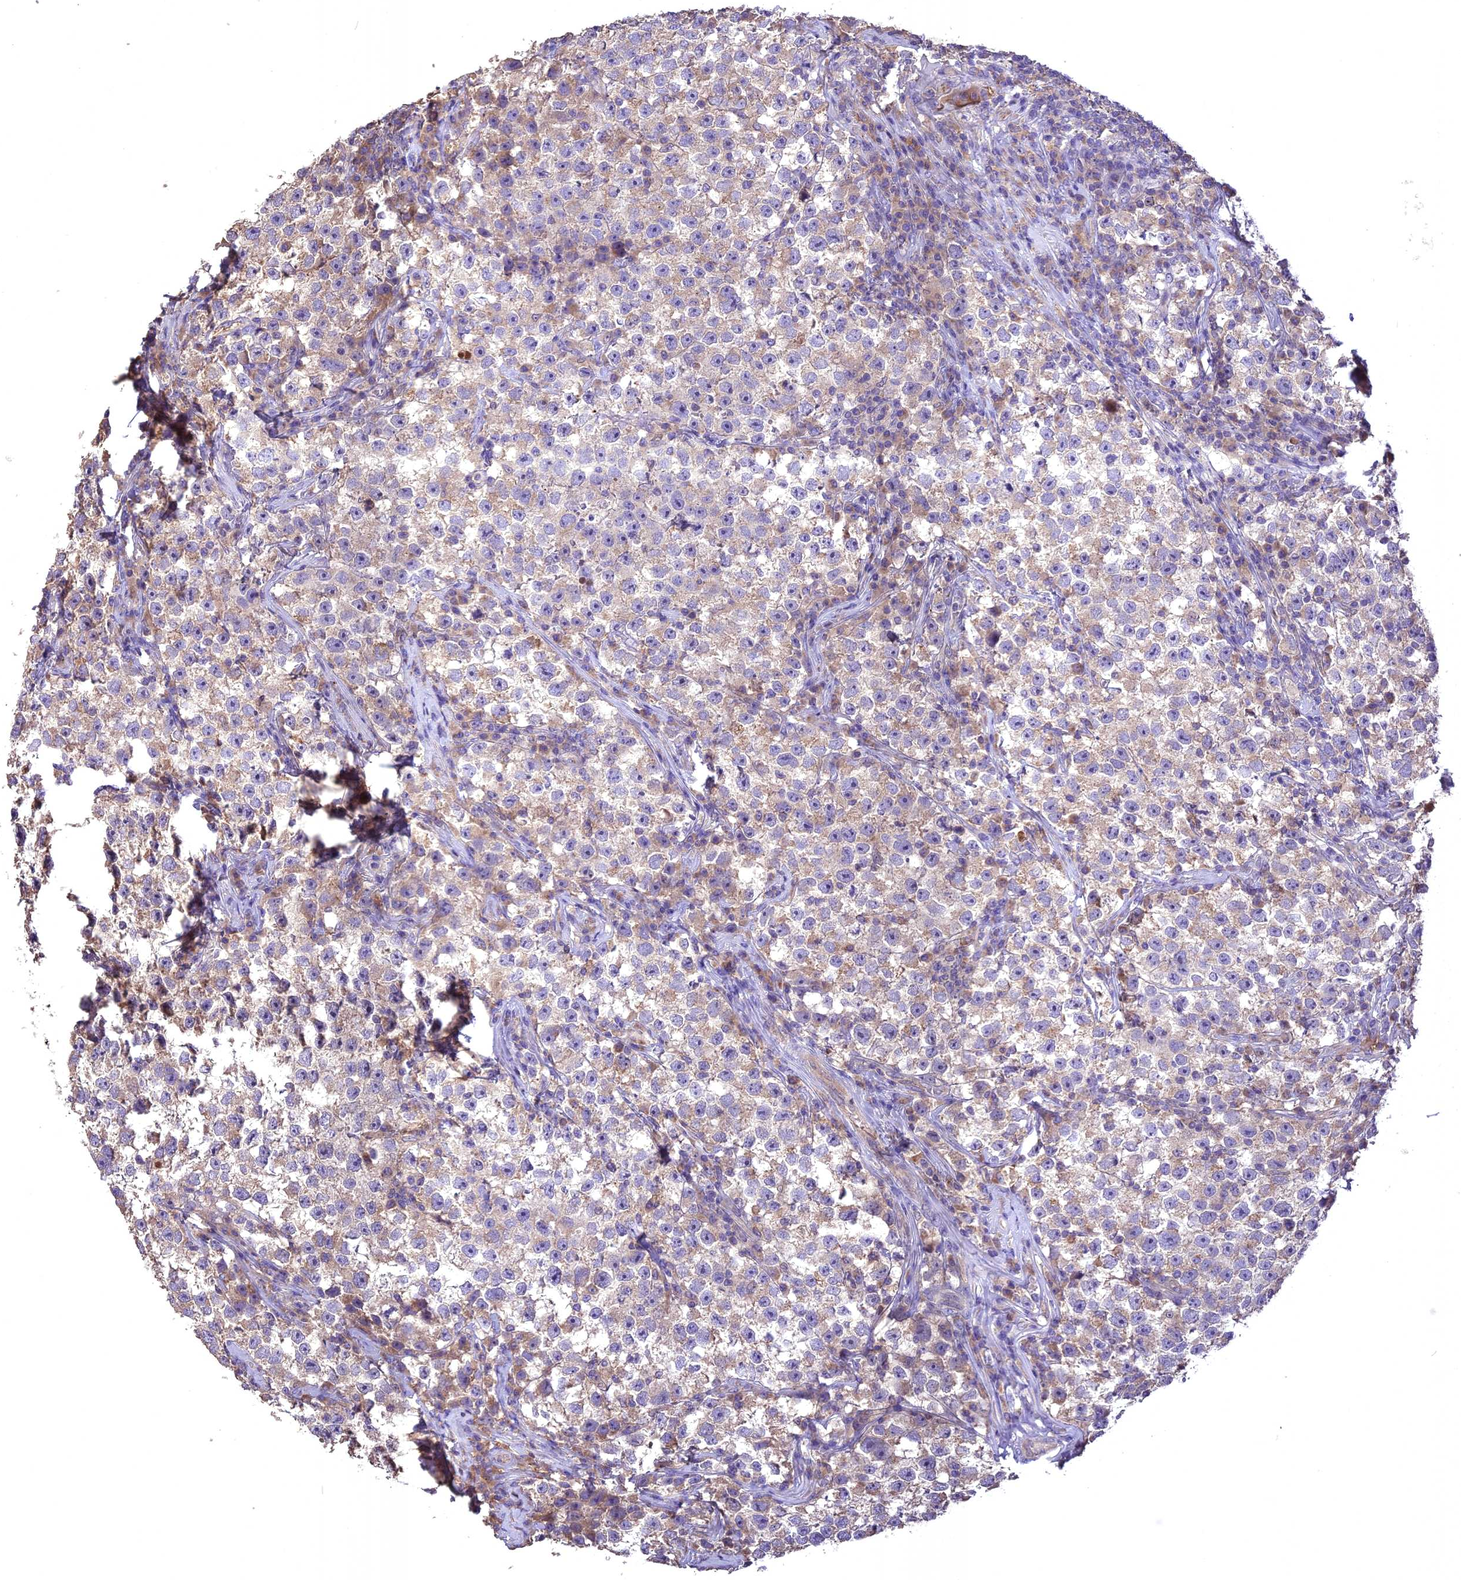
{"staining": {"intensity": "weak", "quantity": "<25%", "location": "cytoplasmic/membranous"}, "tissue": "testis cancer", "cell_type": "Tumor cells", "image_type": "cancer", "snomed": [{"axis": "morphology", "description": "Seminoma, NOS"}, {"axis": "topography", "description": "Testis"}], "caption": "A high-resolution micrograph shows IHC staining of testis cancer (seminoma), which exhibits no significant expression in tumor cells. (DAB (3,3'-diaminobenzidine) IHC, high magnification).", "gene": "NUDT8", "patient": {"sex": "male", "age": 22}}